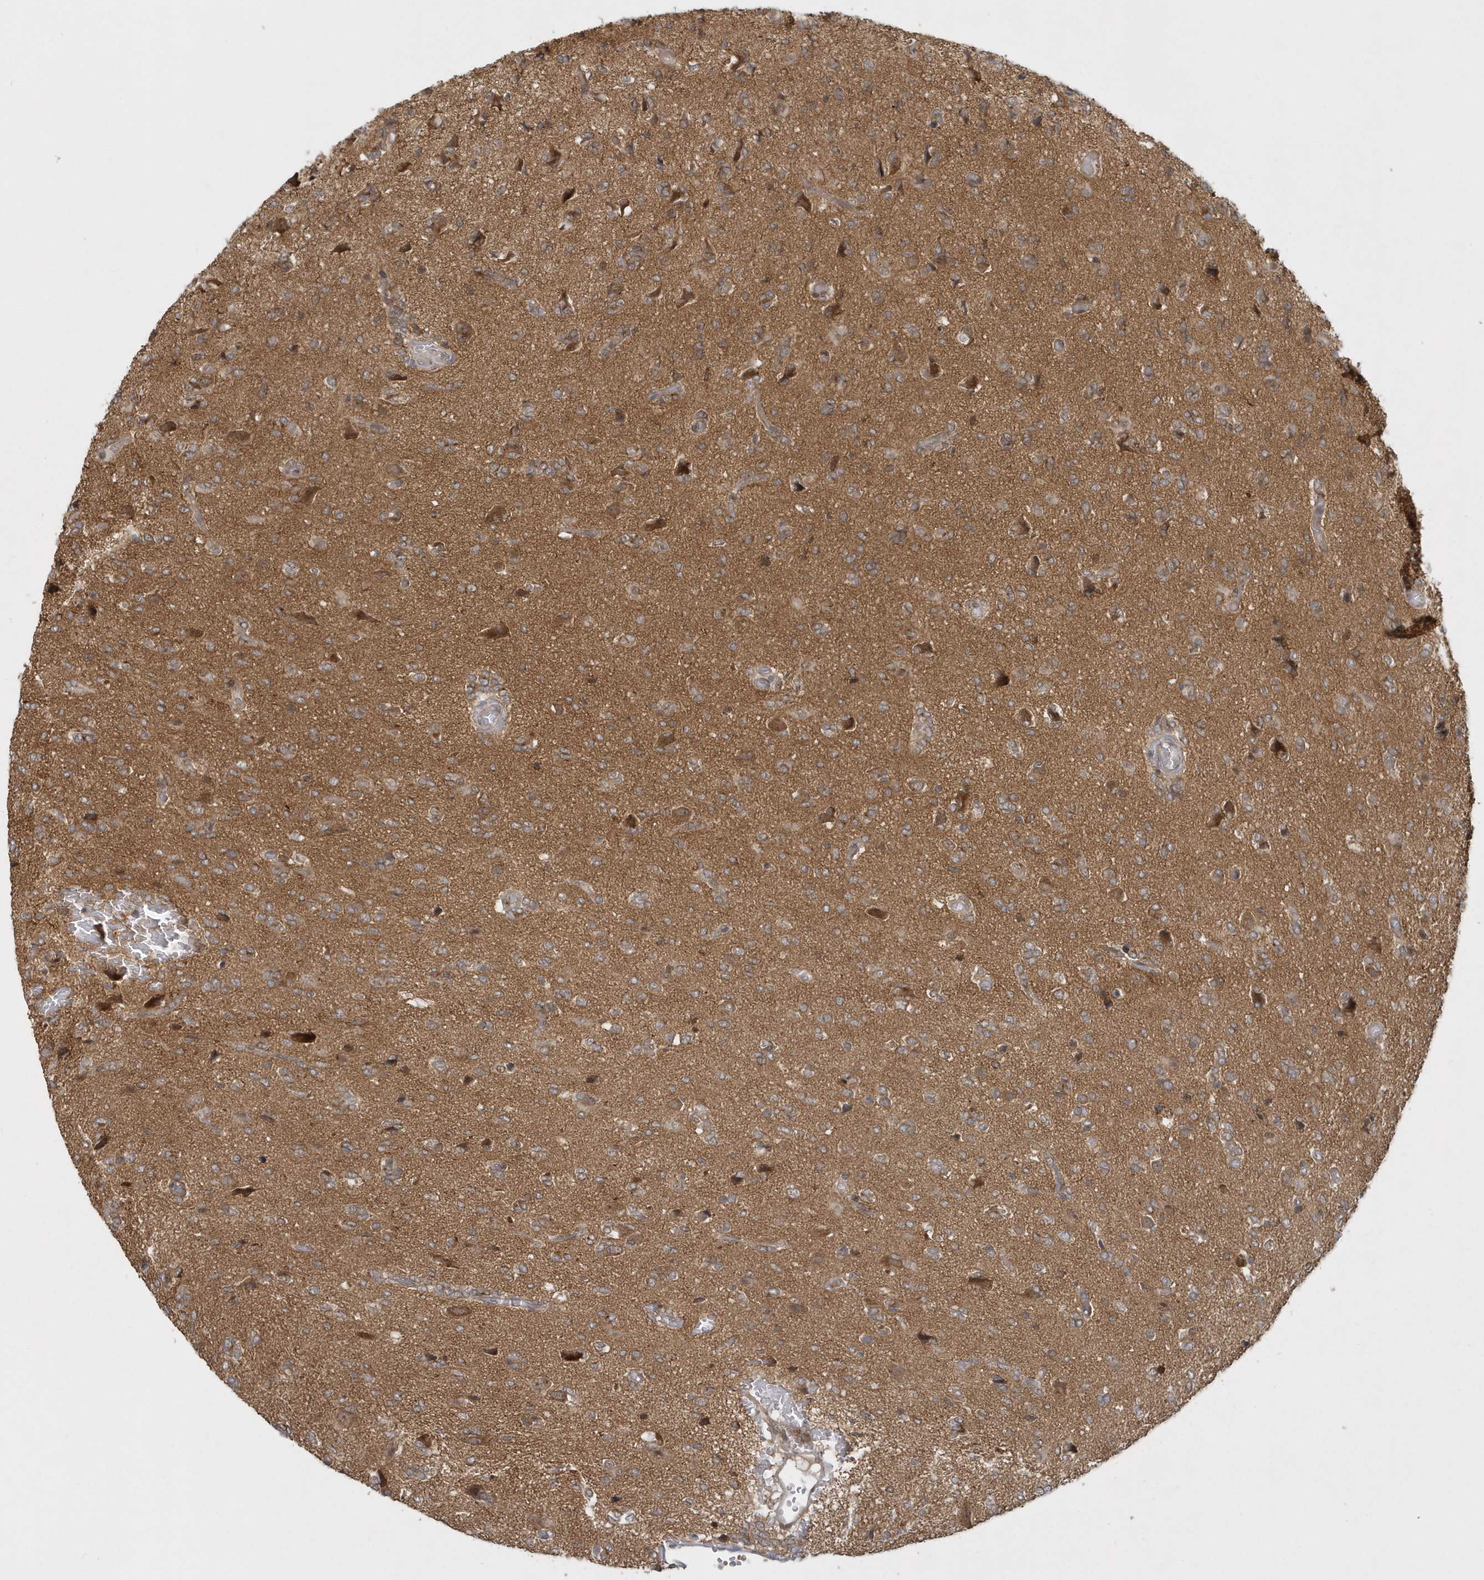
{"staining": {"intensity": "weak", "quantity": "25%-75%", "location": "cytoplasmic/membranous"}, "tissue": "glioma", "cell_type": "Tumor cells", "image_type": "cancer", "snomed": [{"axis": "morphology", "description": "Glioma, malignant, High grade"}, {"axis": "topography", "description": "Brain"}], "caption": "Protein staining of high-grade glioma (malignant) tissue displays weak cytoplasmic/membranous positivity in approximately 25%-75% of tumor cells.", "gene": "ATG4A", "patient": {"sex": "female", "age": 59}}